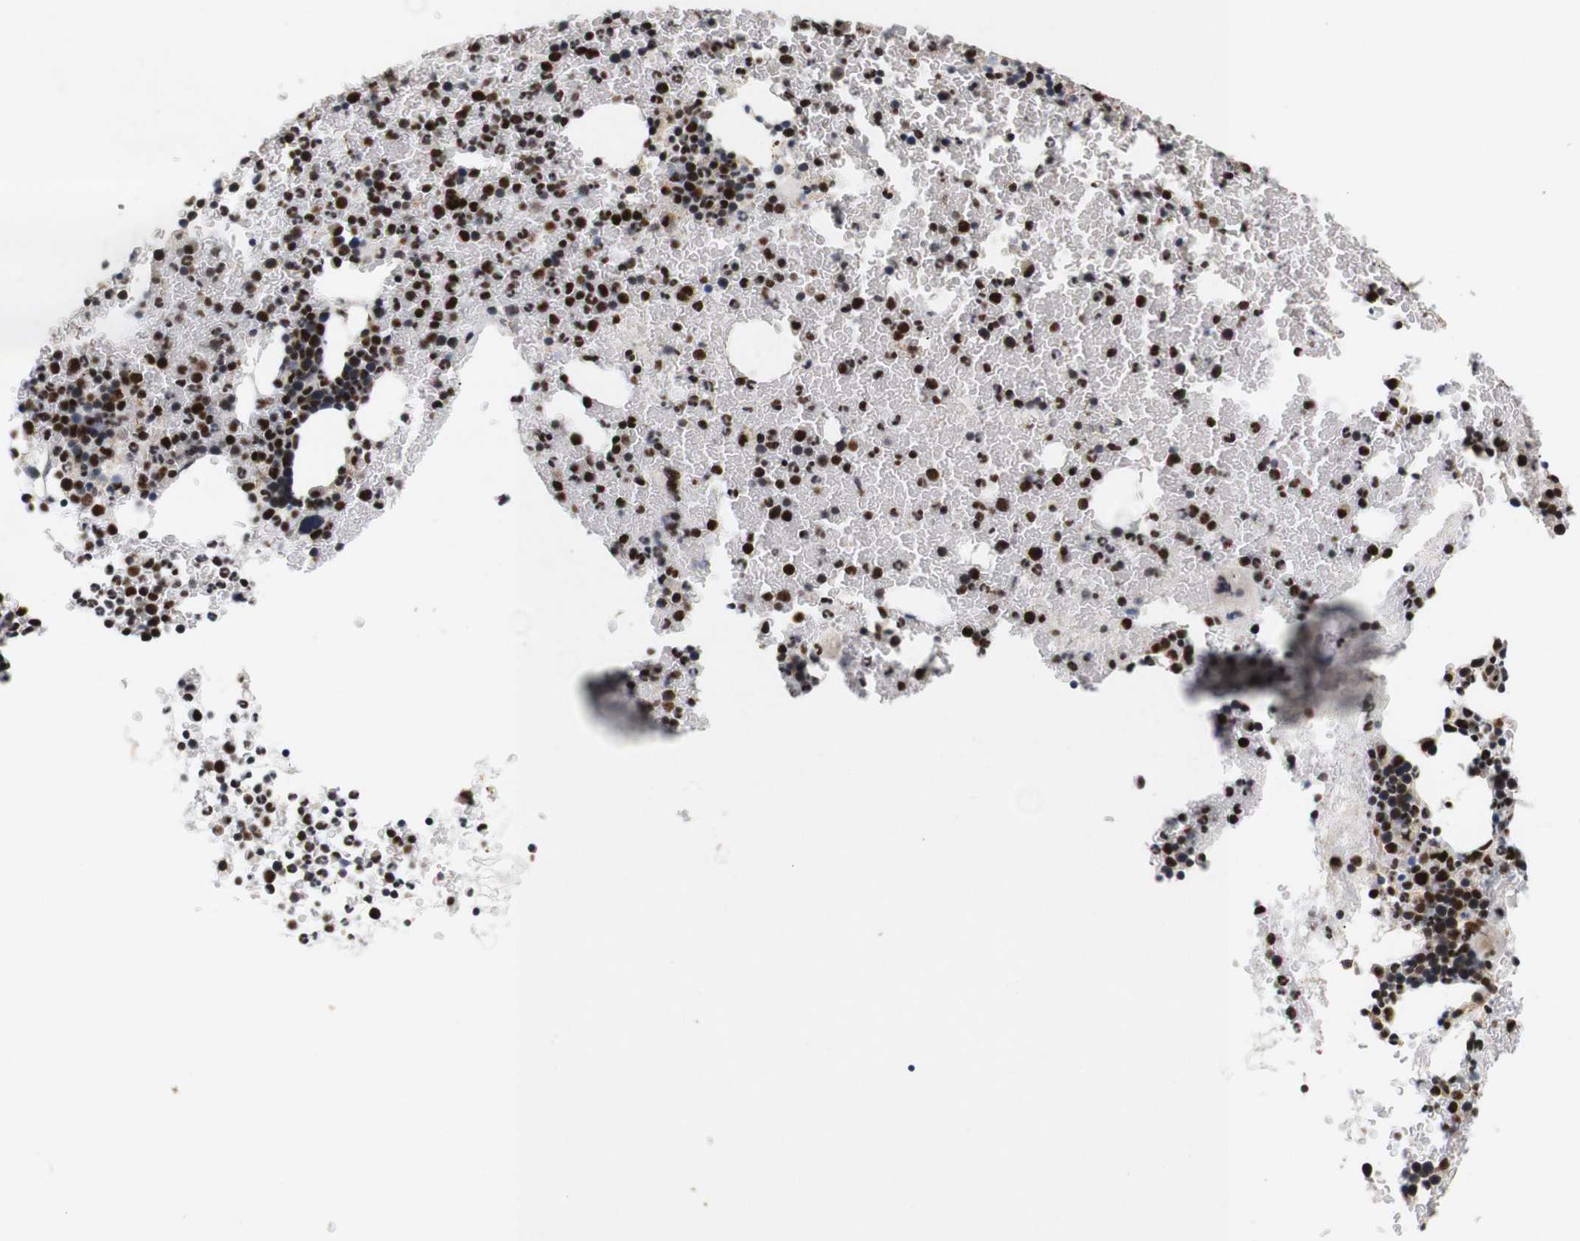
{"staining": {"intensity": "strong", "quantity": ">75%", "location": "nuclear"}, "tissue": "bone marrow", "cell_type": "Hematopoietic cells", "image_type": "normal", "snomed": [{"axis": "morphology", "description": "Normal tissue, NOS"}, {"axis": "morphology", "description": "Inflammation, NOS"}, {"axis": "topography", "description": "Bone marrow"}], "caption": "IHC micrograph of benign human bone marrow stained for a protein (brown), which reveals high levels of strong nuclear positivity in approximately >75% of hematopoietic cells.", "gene": "PYM1", "patient": {"sex": "female", "age": 17}}